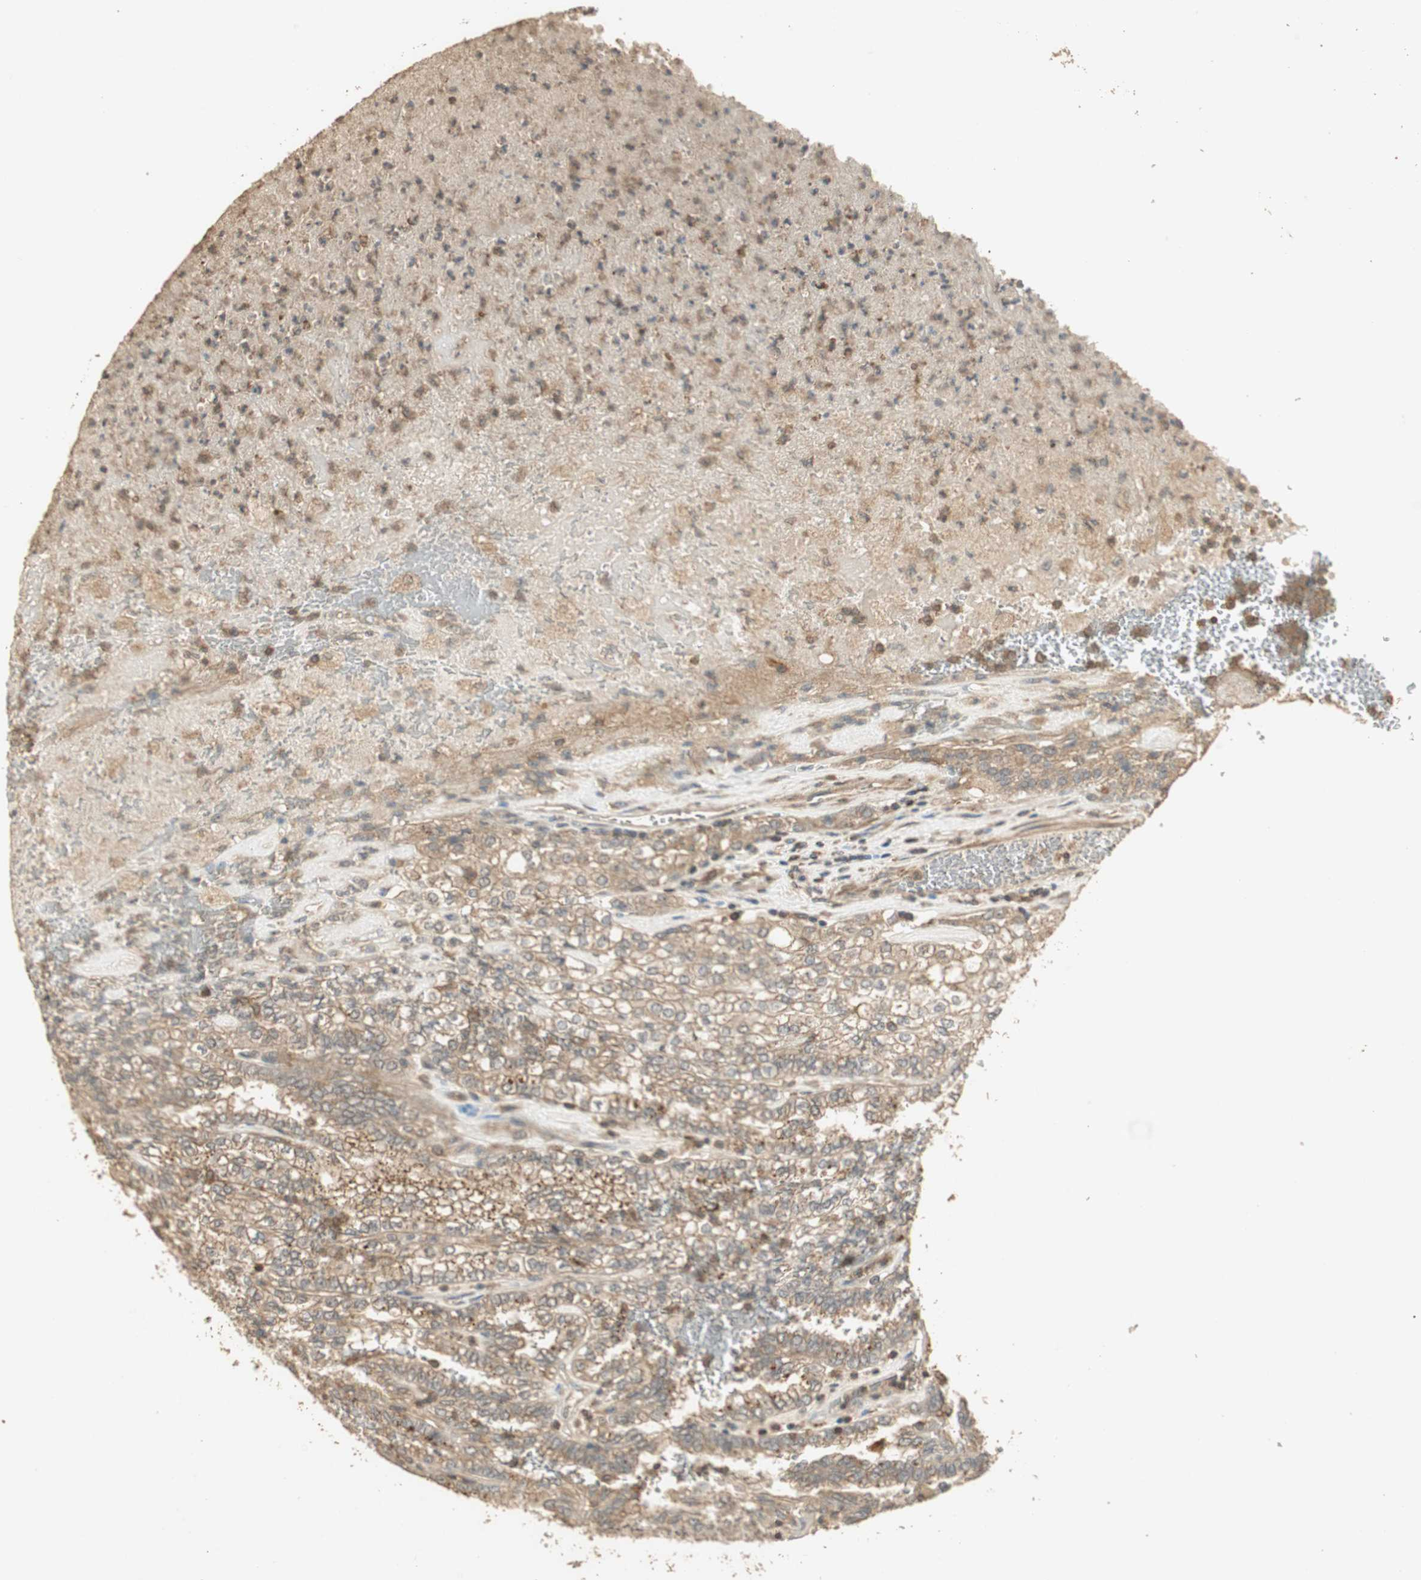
{"staining": {"intensity": "moderate", "quantity": "25%-75%", "location": "cytoplasmic/membranous"}, "tissue": "renal cancer", "cell_type": "Tumor cells", "image_type": "cancer", "snomed": [{"axis": "morphology", "description": "Inflammation, NOS"}, {"axis": "morphology", "description": "Adenocarcinoma, NOS"}, {"axis": "topography", "description": "Kidney"}], "caption": "Protein staining of adenocarcinoma (renal) tissue shows moderate cytoplasmic/membranous staining in about 25%-75% of tumor cells.", "gene": "USP2", "patient": {"sex": "male", "age": 68}}